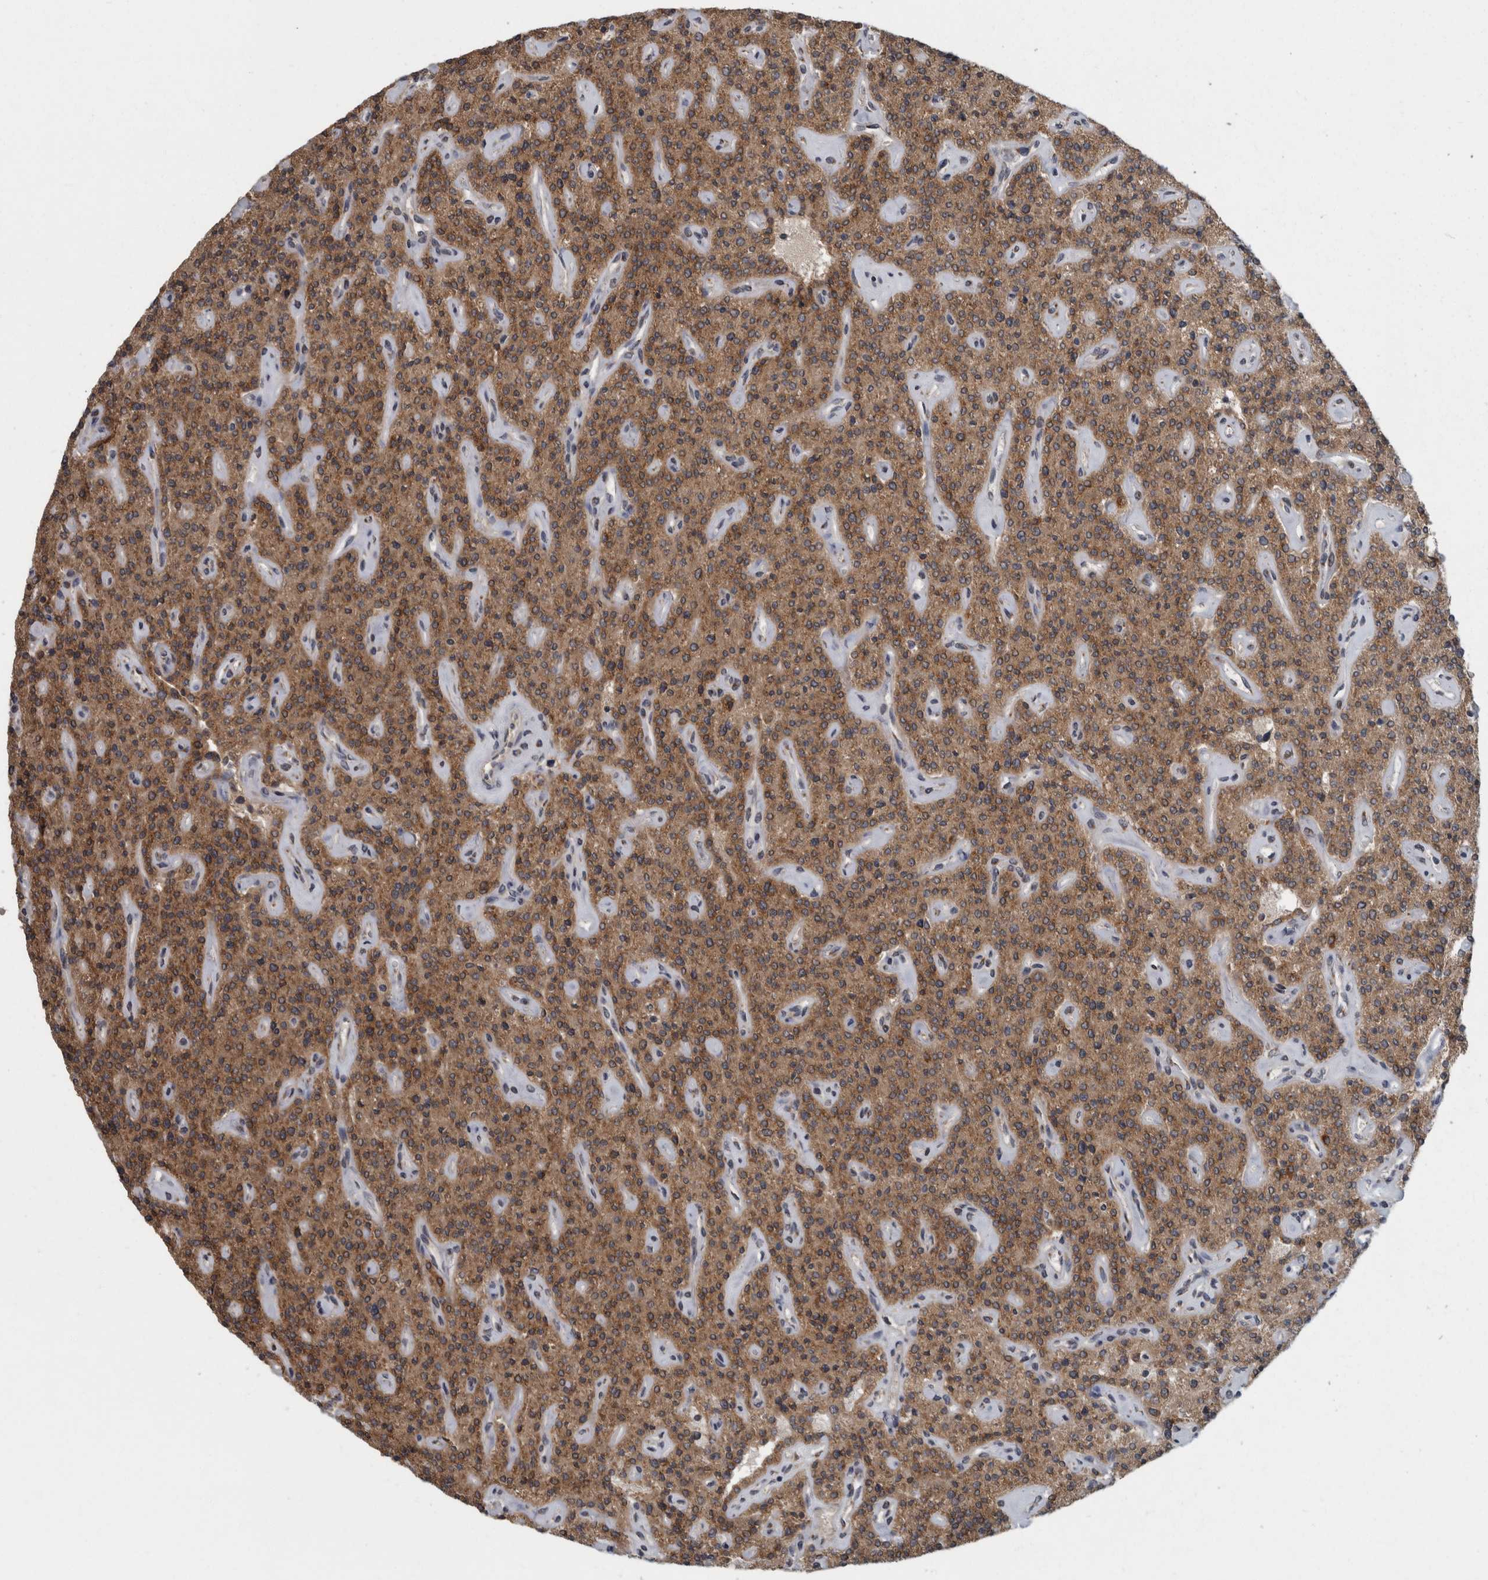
{"staining": {"intensity": "strong", "quantity": "25%-75%", "location": "cytoplasmic/membranous"}, "tissue": "parathyroid gland", "cell_type": "Glandular cells", "image_type": "normal", "snomed": [{"axis": "morphology", "description": "Normal tissue, NOS"}, {"axis": "topography", "description": "Parathyroid gland"}], "caption": "Parathyroid gland stained with DAB immunohistochemistry (IHC) displays high levels of strong cytoplasmic/membranous expression in about 25%-75% of glandular cells.", "gene": "LMAN2L", "patient": {"sex": "male", "age": 46}}